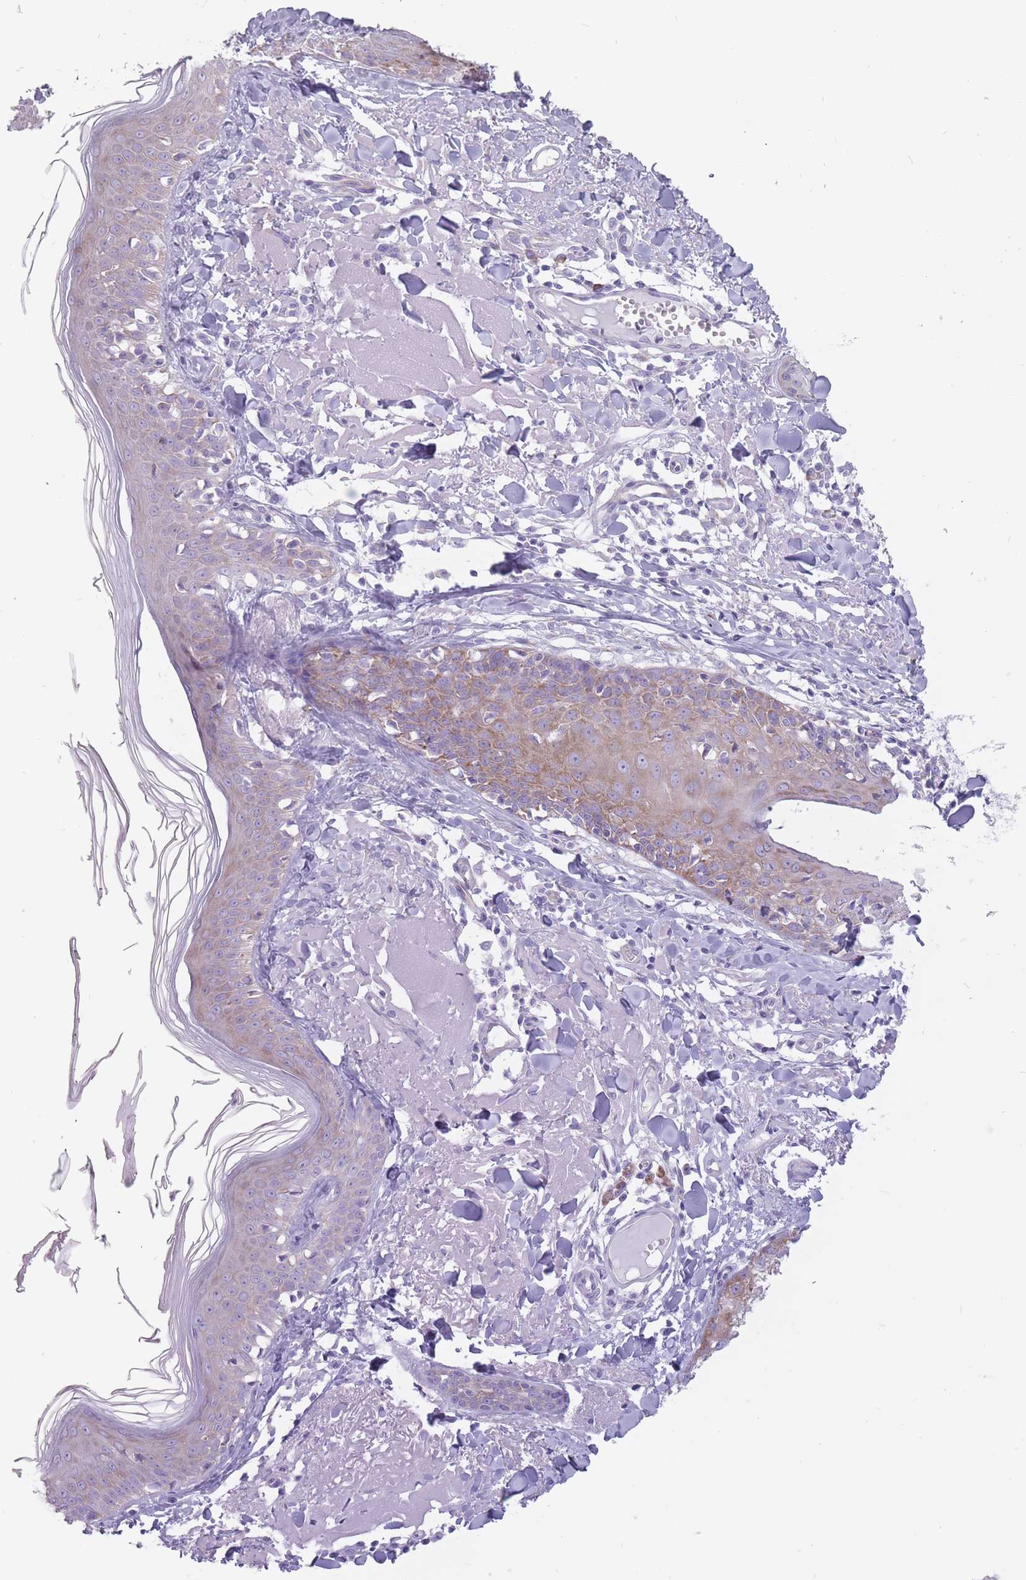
{"staining": {"intensity": "negative", "quantity": "none", "location": "none"}, "tissue": "skin", "cell_type": "Fibroblasts", "image_type": "normal", "snomed": [{"axis": "morphology", "description": "Normal tissue, NOS"}, {"axis": "morphology", "description": "Malignant melanoma, NOS"}, {"axis": "topography", "description": "Skin"}], "caption": "This is an immunohistochemistry histopathology image of unremarkable skin. There is no expression in fibroblasts.", "gene": "RPL18", "patient": {"sex": "male", "age": 80}}